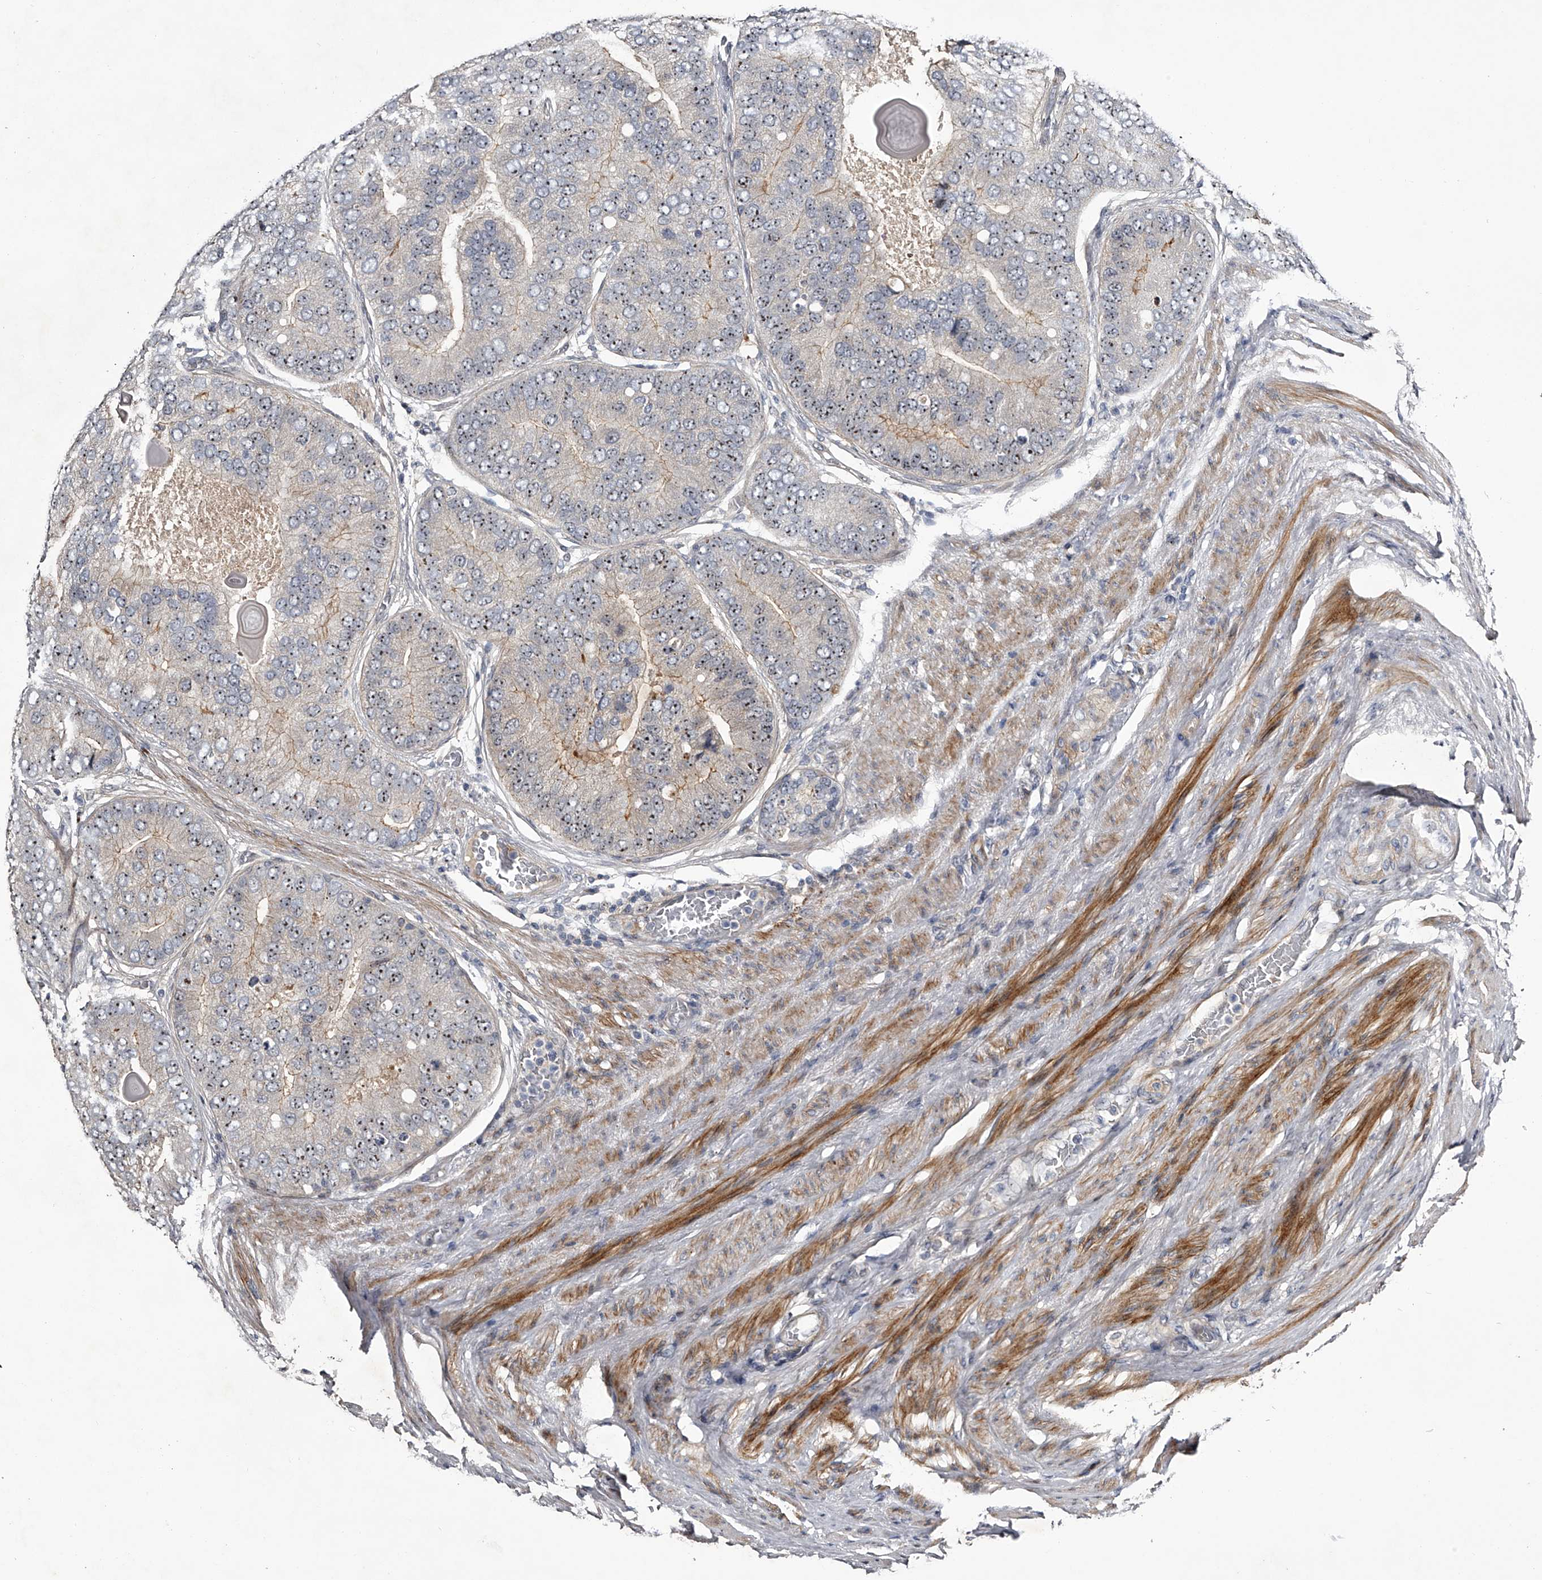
{"staining": {"intensity": "moderate", "quantity": "25%-75%", "location": "nuclear"}, "tissue": "prostate cancer", "cell_type": "Tumor cells", "image_type": "cancer", "snomed": [{"axis": "morphology", "description": "Adenocarcinoma, High grade"}, {"axis": "topography", "description": "Prostate"}], "caption": "Human prostate cancer stained for a protein (brown) shows moderate nuclear positive expression in approximately 25%-75% of tumor cells.", "gene": "MDN1", "patient": {"sex": "male", "age": 70}}